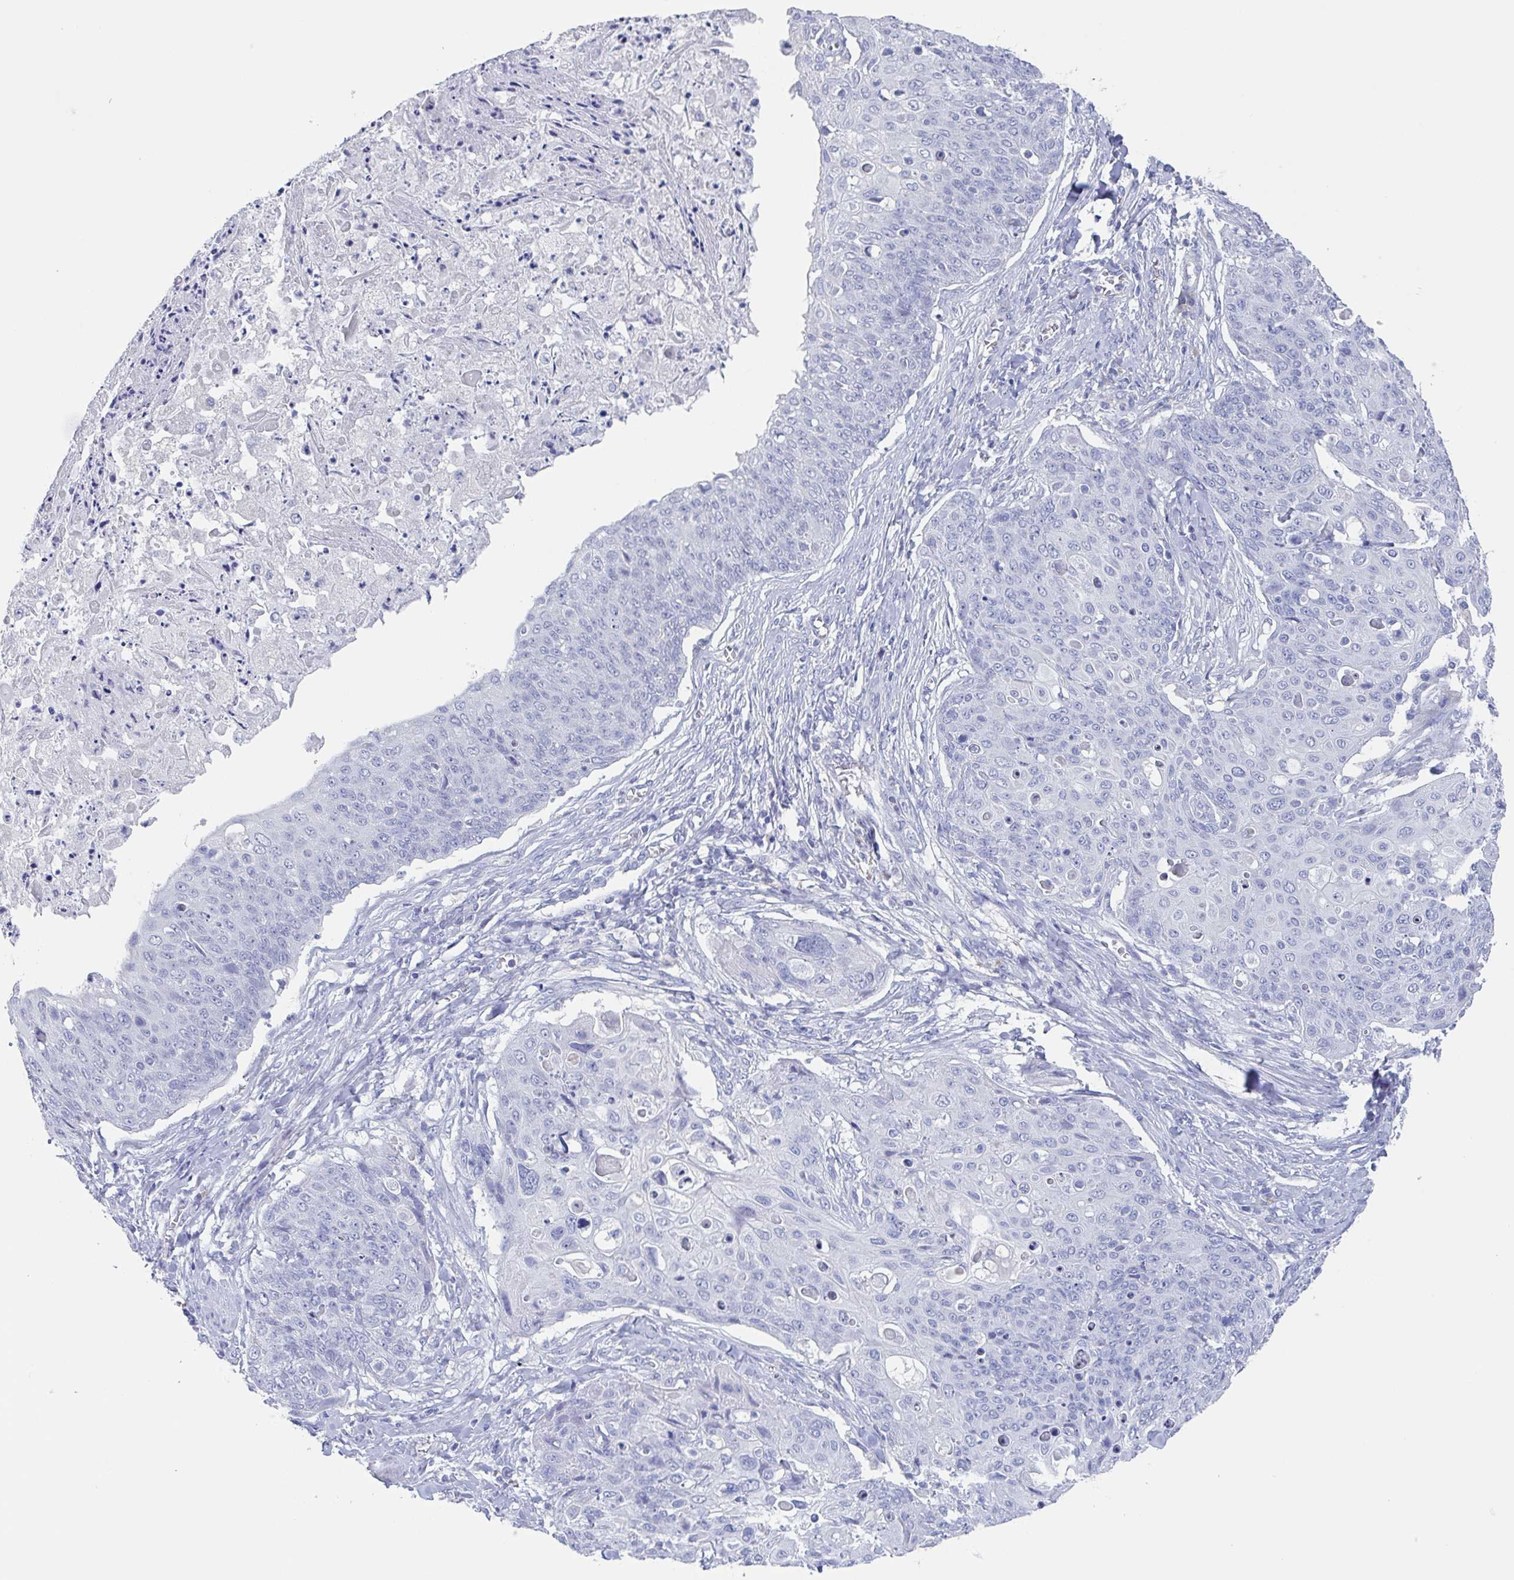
{"staining": {"intensity": "negative", "quantity": "none", "location": "none"}, "tissue": "skin cancer", "cell_type": "Tumor cells", "image_type": "cancer", "snomed": [{"axis": "morphology", "description": "Squamous cell carcinoma, NOS"}, {"axis": "topography", "description": "Skin"}, {"axis": "topography", "description": "Vulva"}], "caption": "There is no significant positivity in tumor cells of skin cancer. (DAB (3,3'-diaminobenzidine) immunohistochemistry (IHC) with hematoxylin counter stain).", "gene": "NOXRED1", "patient": {"sex": "female", "age": 85}}